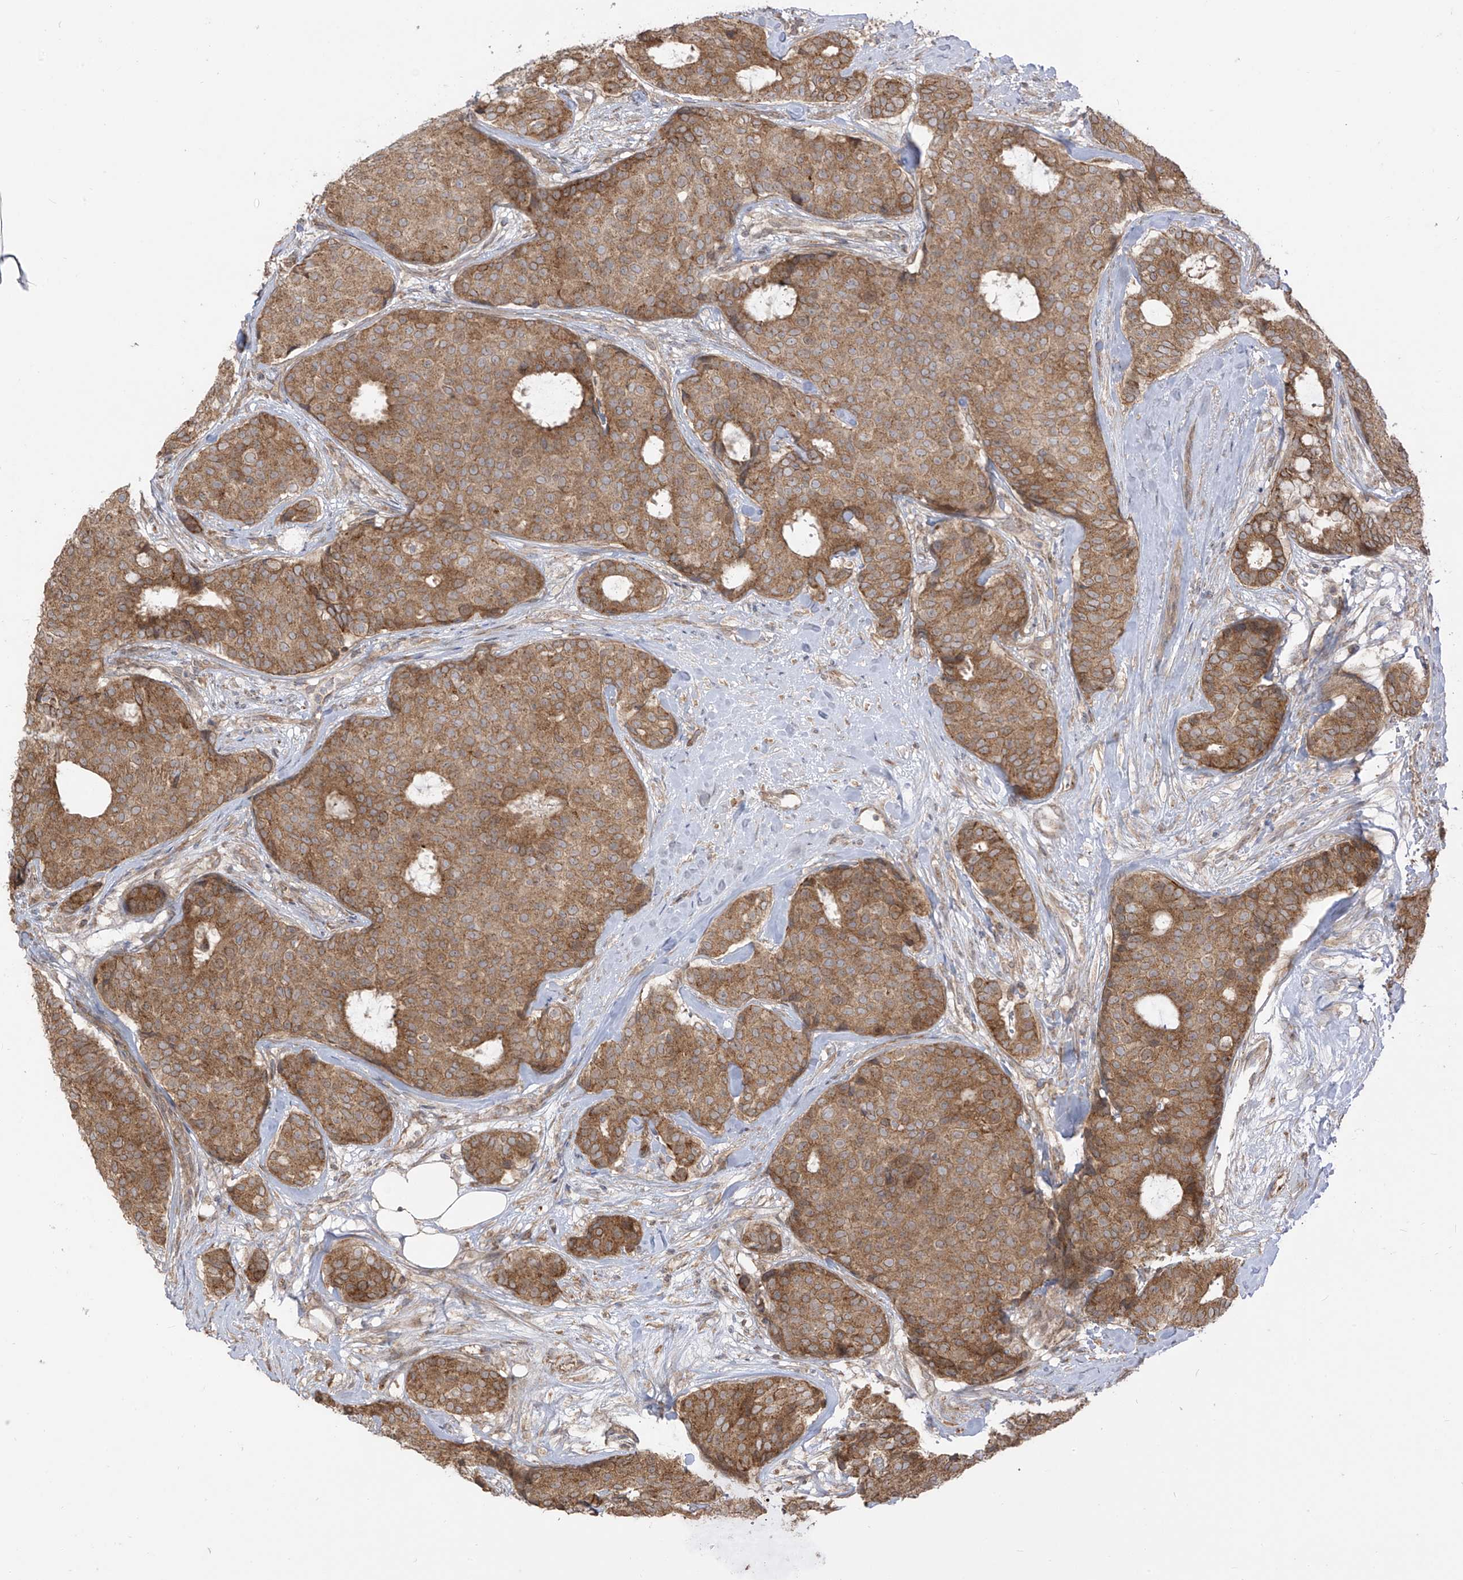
{"staining": {"intensity": "moderate", "quantity": ">75%", "location": "cytoplasmic/membranous"}, "tissue": "breast cancer", "cell_type": "Tumor cells", "image_type": "cancer", "snomed": [{"axis": "morphology", "description": "Duct carcinoma"}, {"axis": "topography", "description": "Breast"}], "caption": "Breast cancer (intraductal carcinoma) tissue demonstrates moderate cytoplasmic/membranous positivity in about >75% of tumor cells, visualized by immunohistochemistry.", "gene": "PDE11A", "patient": {"sex": "female", "age": 75}}